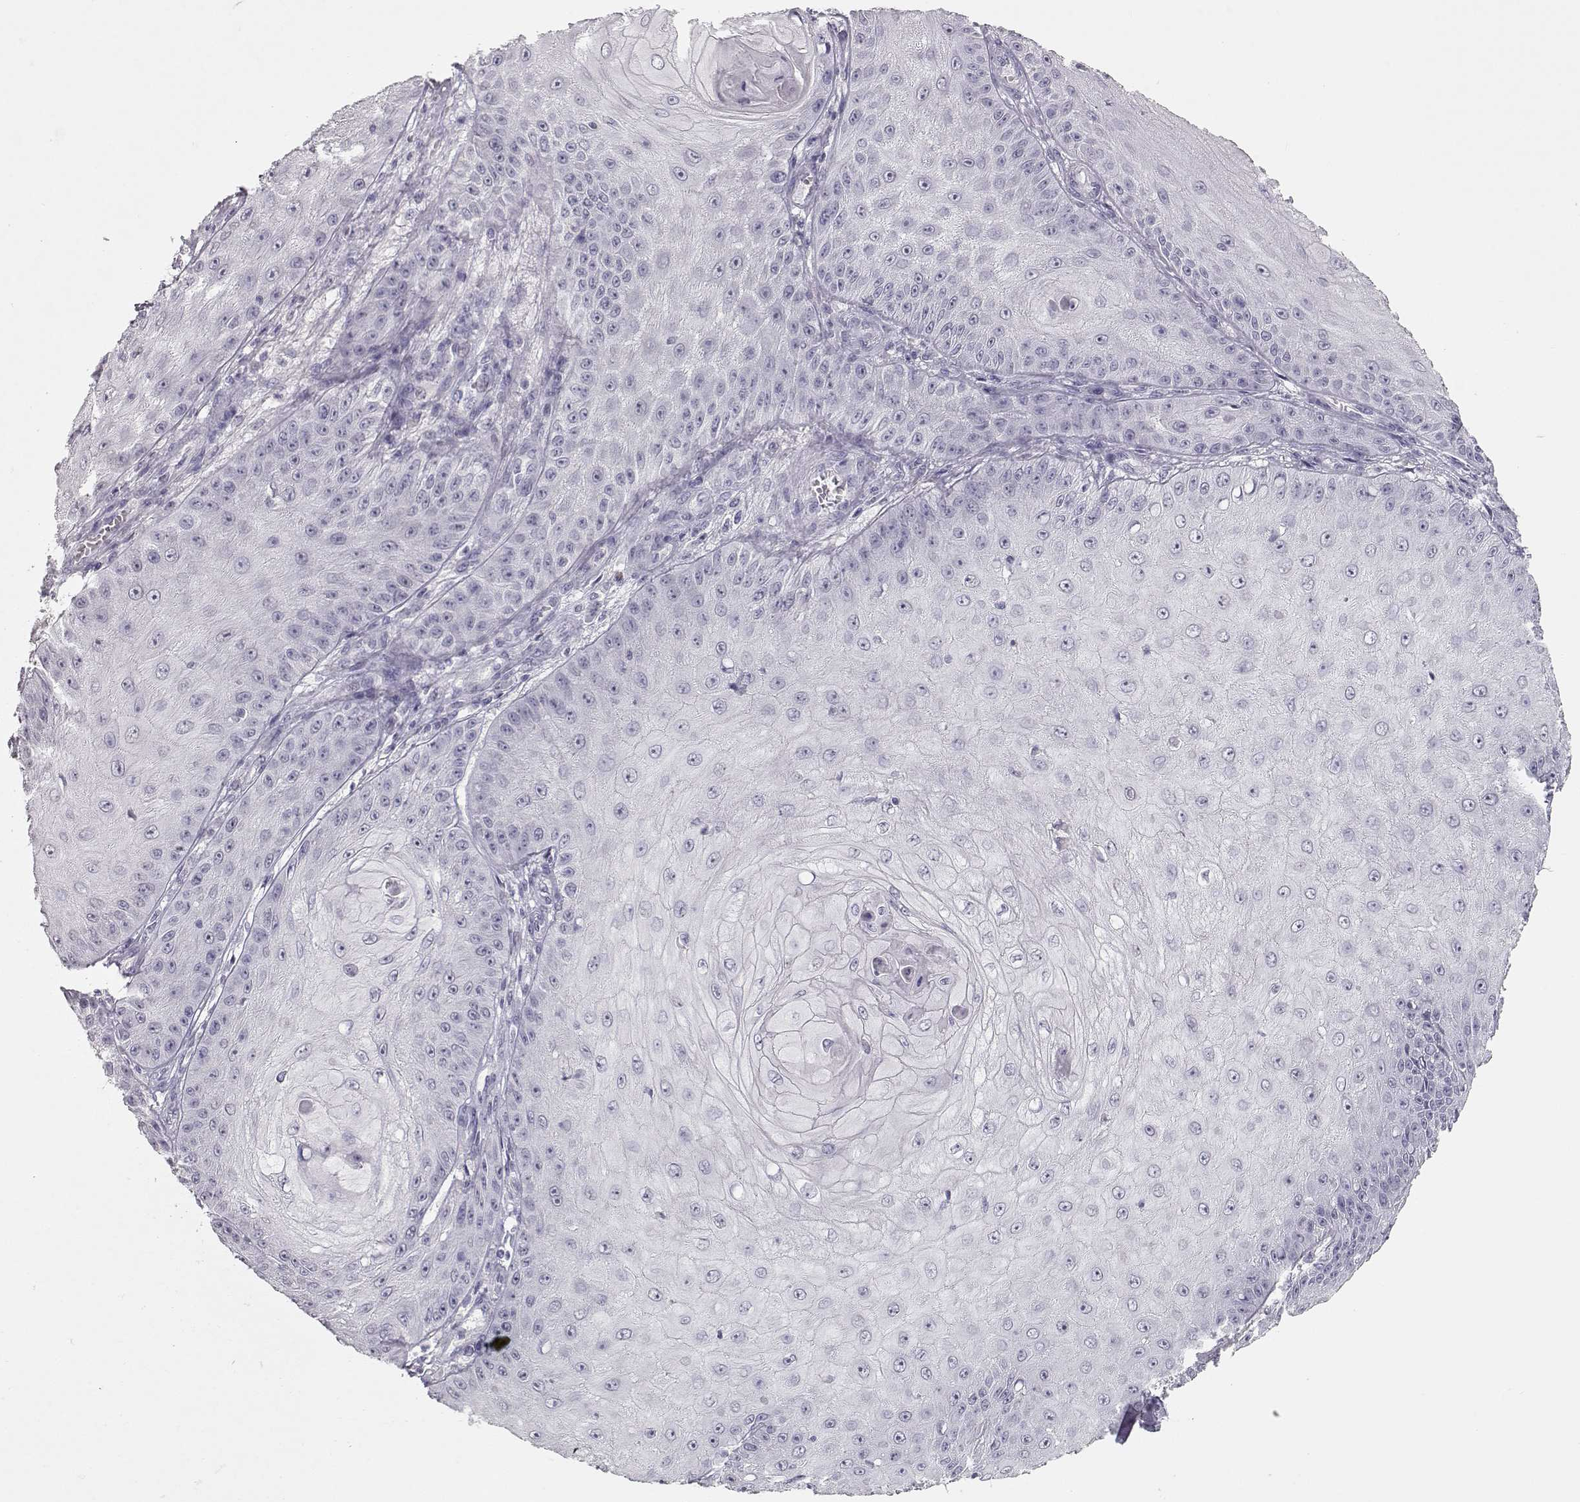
{"staining": {"intensity": "negative", "quantity": "none", "location": "none"}, "tissue": "skin cancer", "cell_type": "Tumor cells", "image_type": "cancer", "snomed": [{"axis": "morphology", "description": "Squamous cell carcinoma, NOS"}, {"axis": "topography", "description": "Skin"}], "caption": "IHC photomicrograph of squamous cell carcinoma (skin) stained for a protein (brown), which demonstrates no staining in tumor cells.", "gene": "TKTL1", "patient": {"sex": "male", "age": 70}}